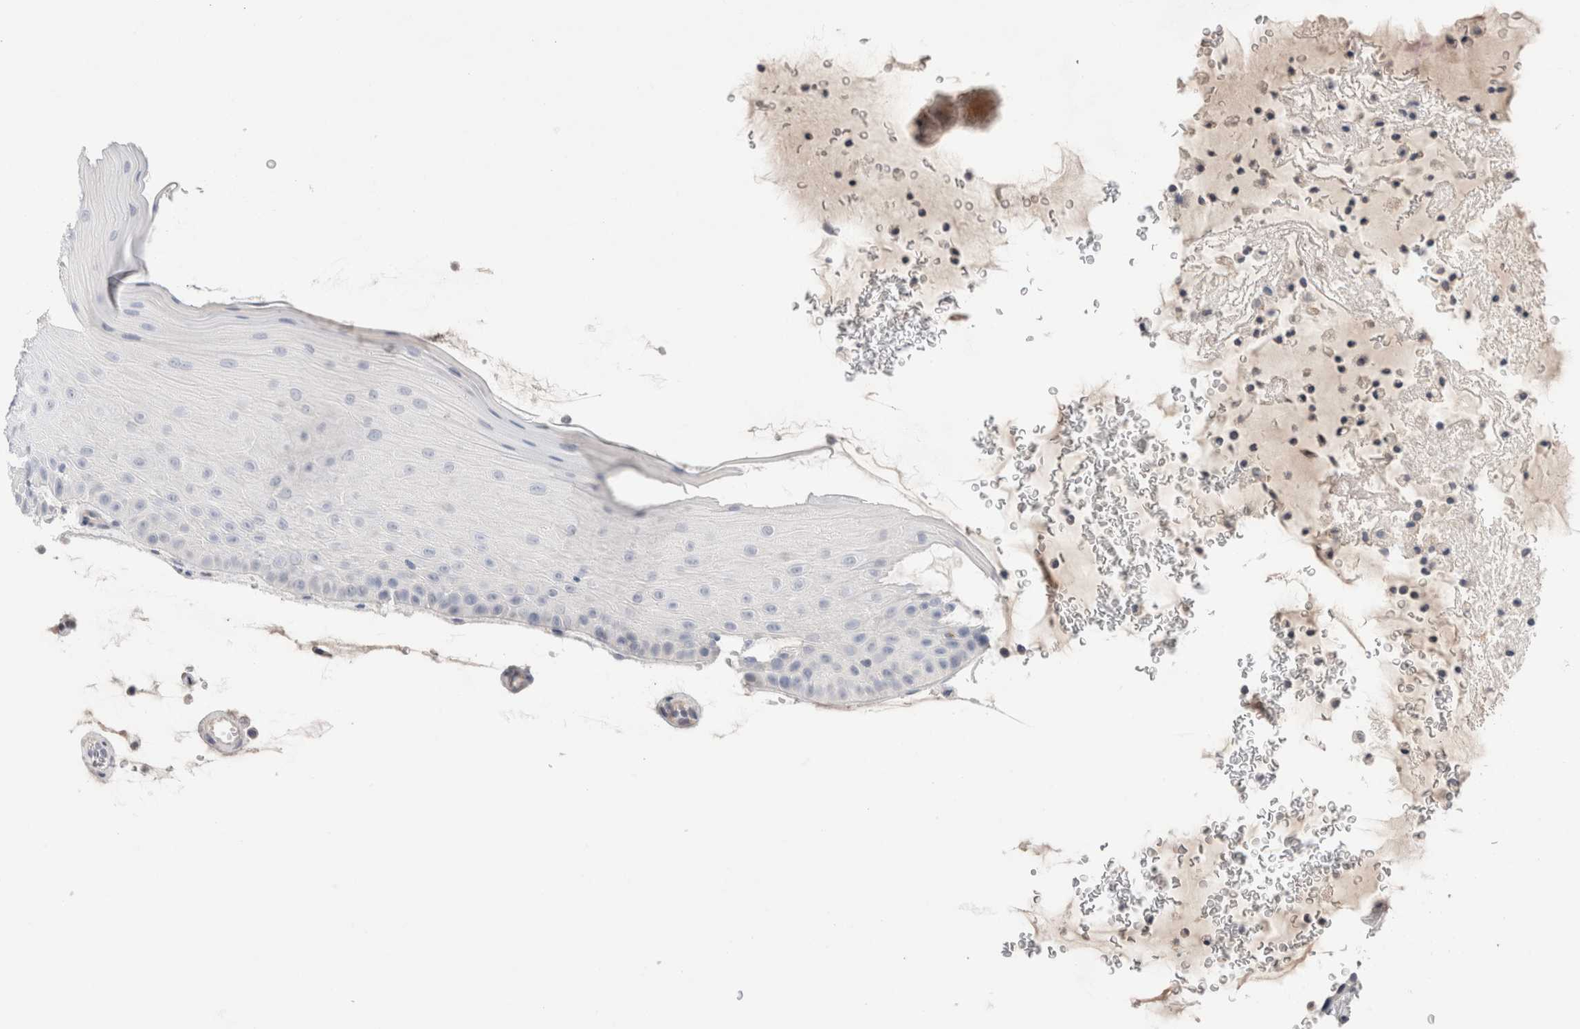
{"staining": {"intensity": "moderate", "quantity": "<25%", "location": "cytoplasmic/membranous"}, "tissue": "oral mucosa", "cell_type": "Squamous epithelial cells", "image_type": "normal", "snomed": [{"axis": "morphology", "description": "Normal tissue, NOS"}, {"axis": "topography", "description": "Oral tissue"}], "caption": "The immunohistochemical stain labels moderate cytoplasmic/membranous expression in squamous epithelial cells of unremarkable oral mucosa. The protein of interest is shown in brown color, while the nuclei are stained blue.", "gene": "ECHDC2", "patient": {"sex": "male", "age": 13}}